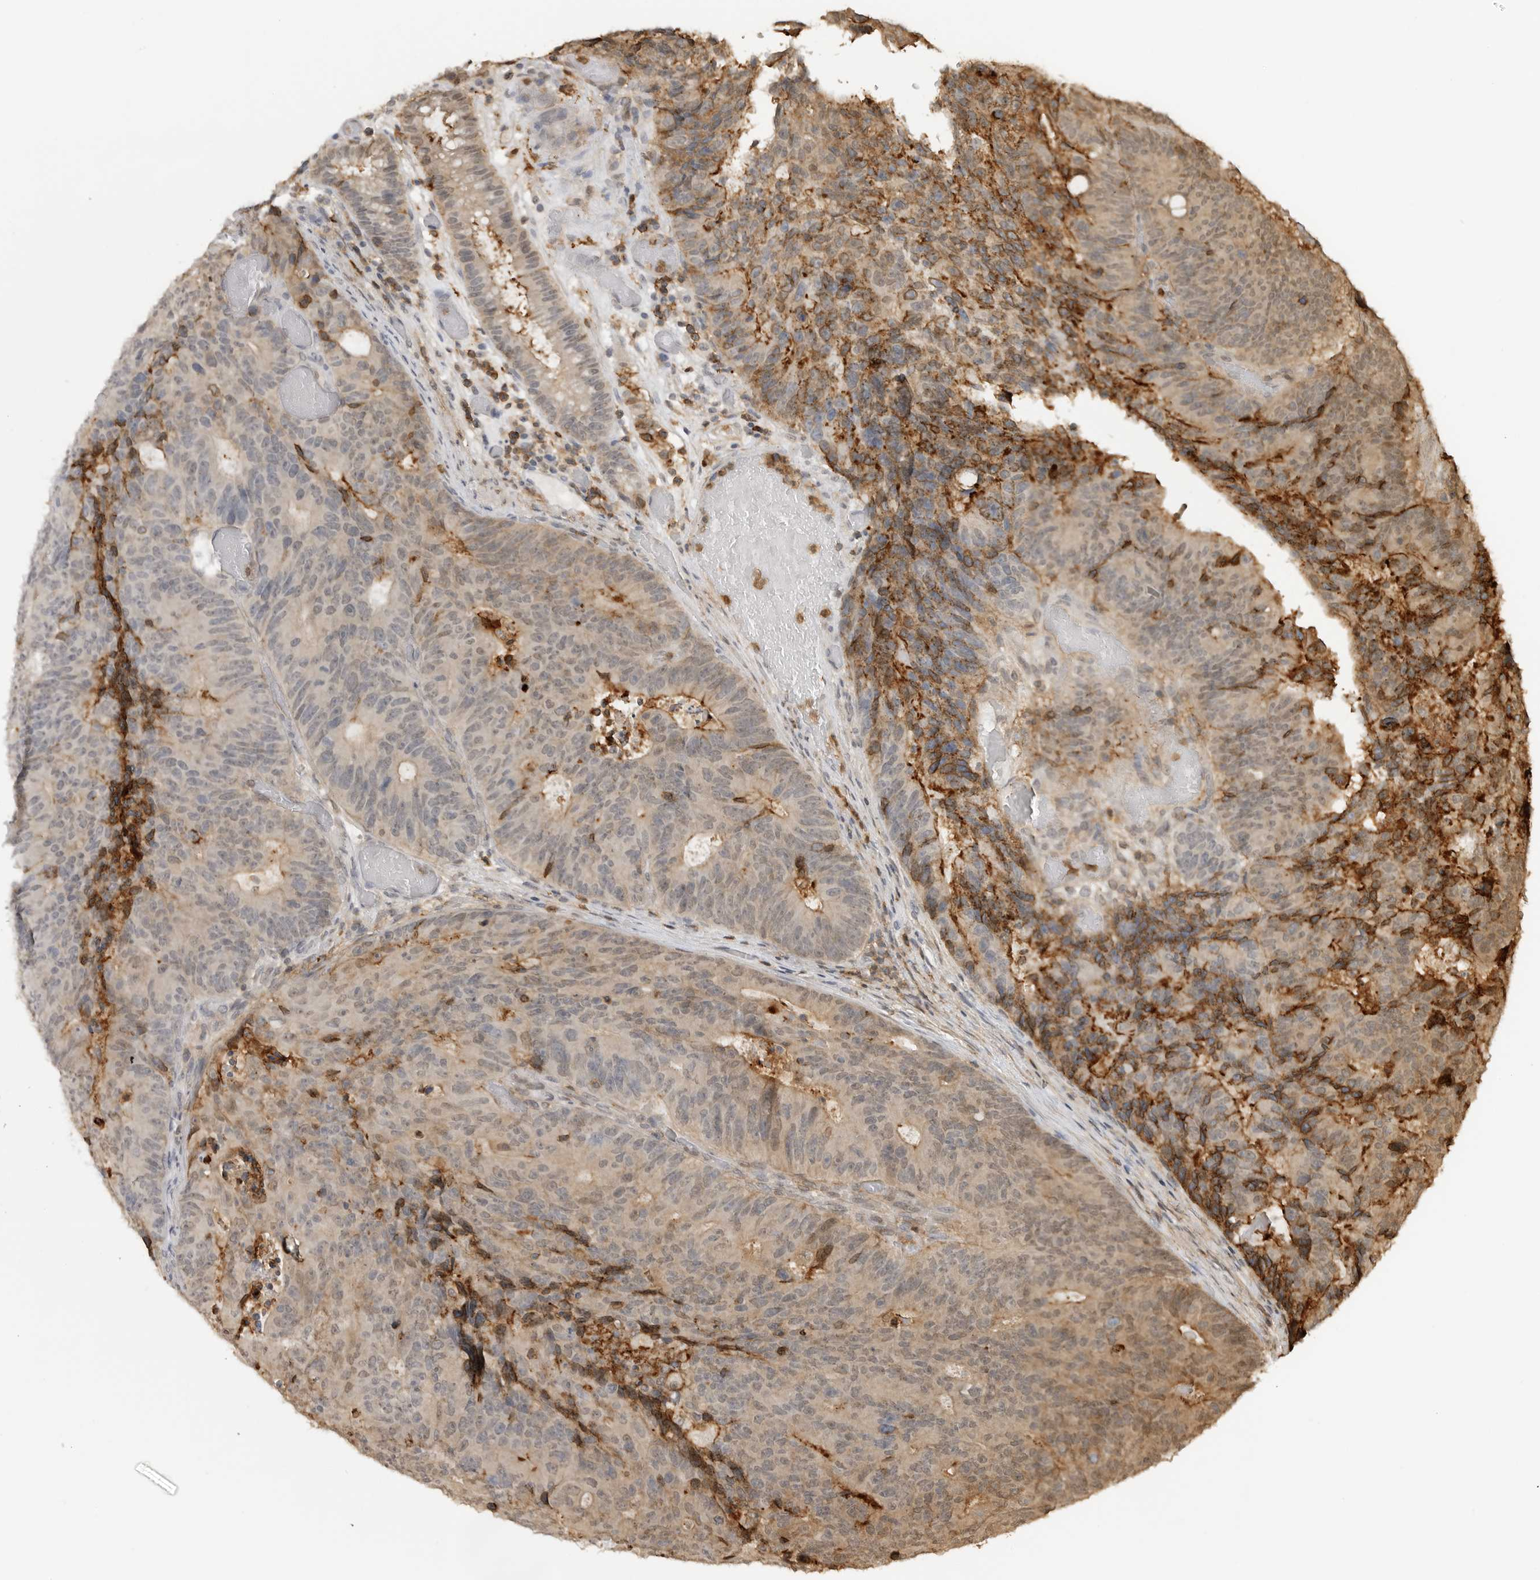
{"staining": {"intensity": "moderate", "quantity": "25%-75%", "location": "cytoplasmic/membranous"}, "tissue": "colorectal cancer", "cell_type": "Tumor cells", "image_type": "cancer", "snomed": [{"axis": "morphology", "description": "Adenocarcinoma, NOS"}, {"axis": "topography", "description": "Colon"}], "caption": "Colorectal cancer stained with DAB (3,3'-diaminobenzidine) IHC demonstrates medium levels of moderate cytoplasmic/membranous positivity in approximately 25%-75% of tumor cells.", "gene": "ANXA11", "patient": {"sex": "male", "age": 87}}